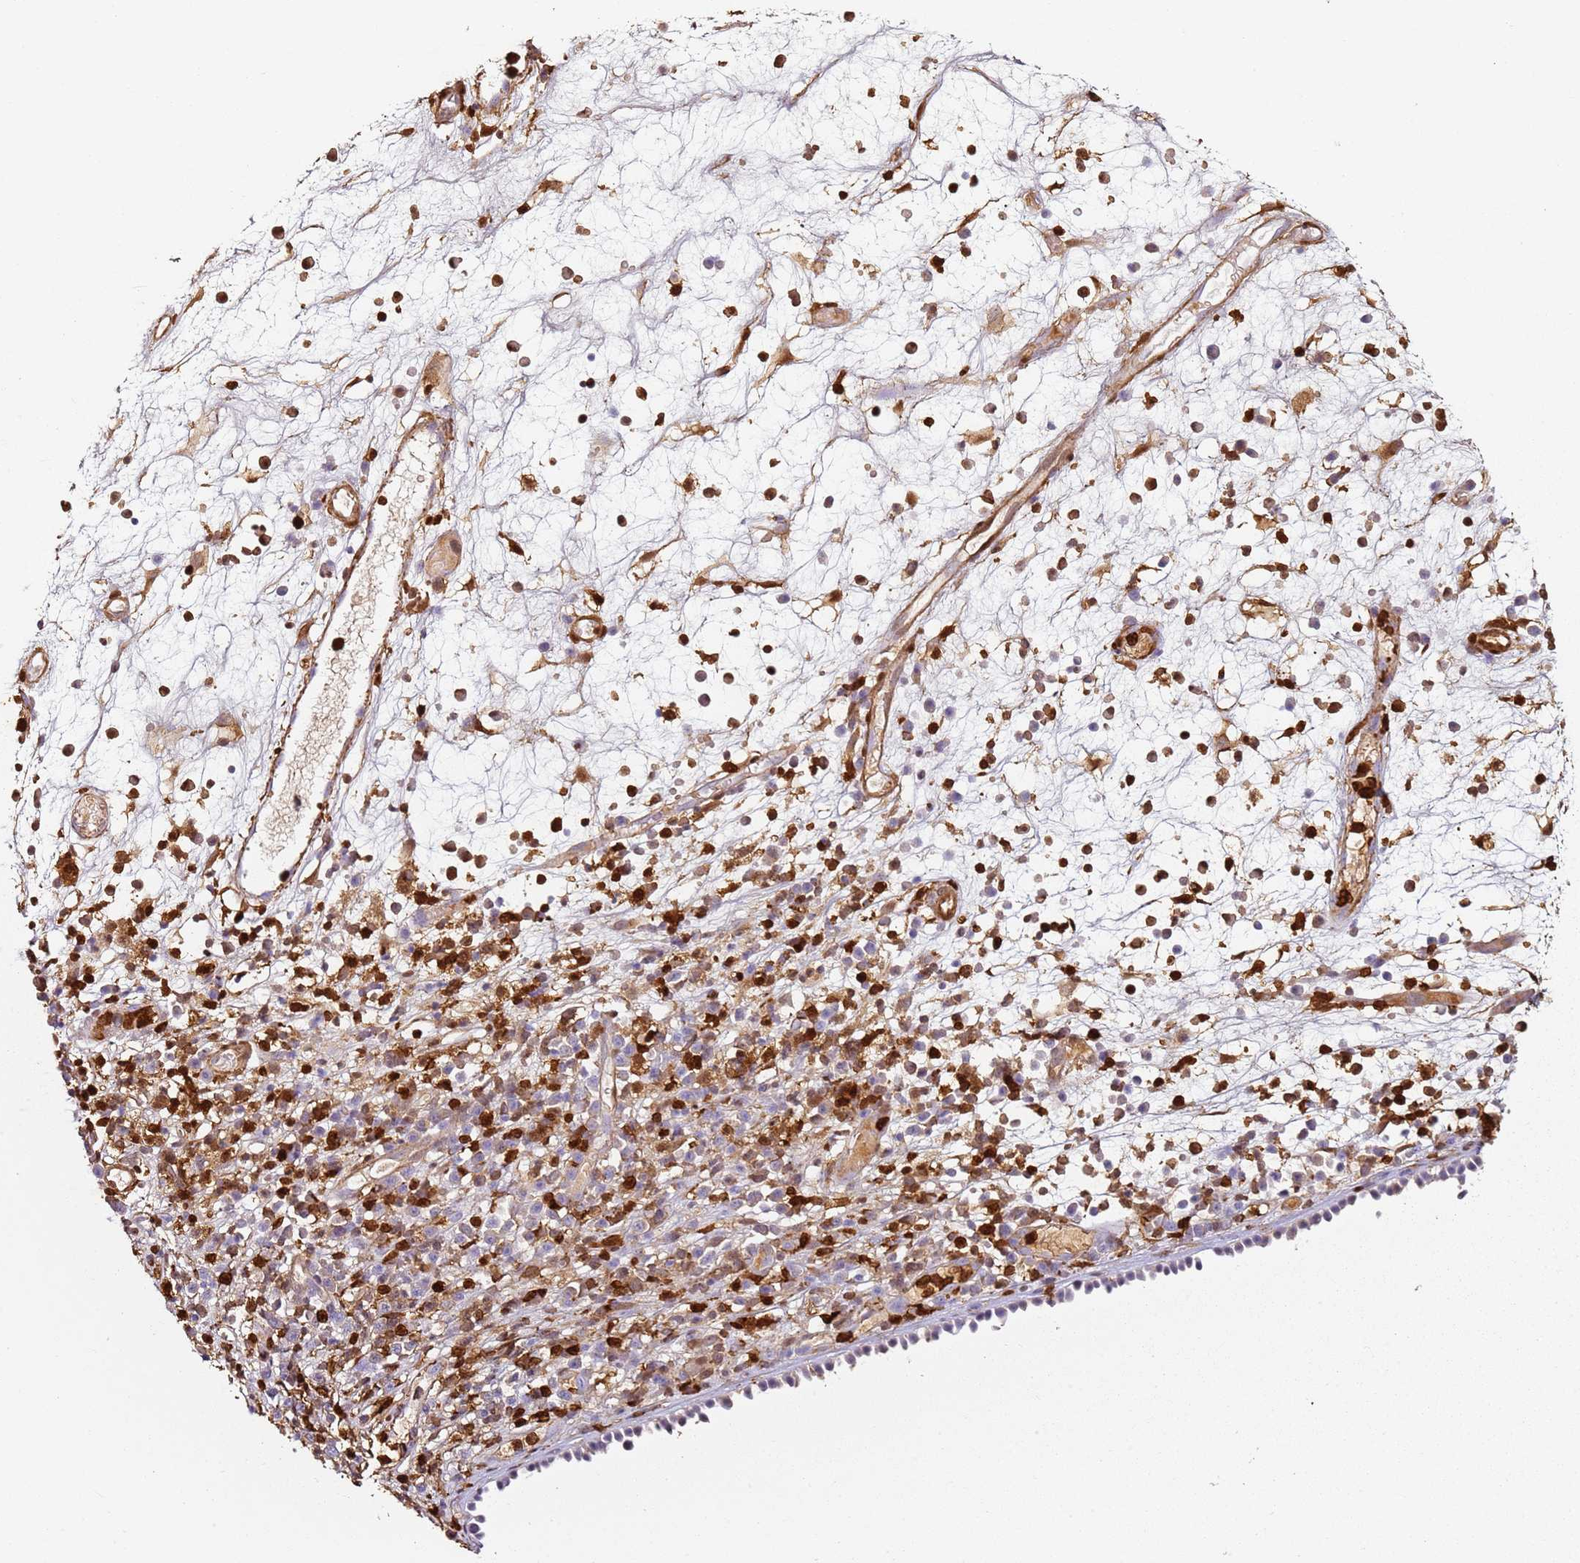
{"staining": {"intensity": "moderate", "quantity": "25%-75%", "location": "cytoplasmic/membranous"}, "tissue": "nasopharynx", "cell_type": "Respiratory epithelial cells", "image_type": "normal", "snomed": [{"axis": "morphology", "description": "Normal tissue, NOS"}, {"axis": "morphology", "description": "Inflammation, NOS"}, {"axis": "morphology", "description": "Malignant melanoma, Metastatic site"}, {"axis": "topography", "description": "Nasopharynx"}], "caption": "Protein staining of benign nasopharynx demonstrates moderate cytoplasmic/membranous positivity in approximately 25%-75% of respiratory epithelial cells. The staining was performed using DAB (3,3'-diaminobenzidine) to visualize the protein expression in brown, while the nuclei were stained in blue with hematoxylin (Magnification: 20x).", "gene": "S100A4", "patient": {"sex": "male", "age": 70}}